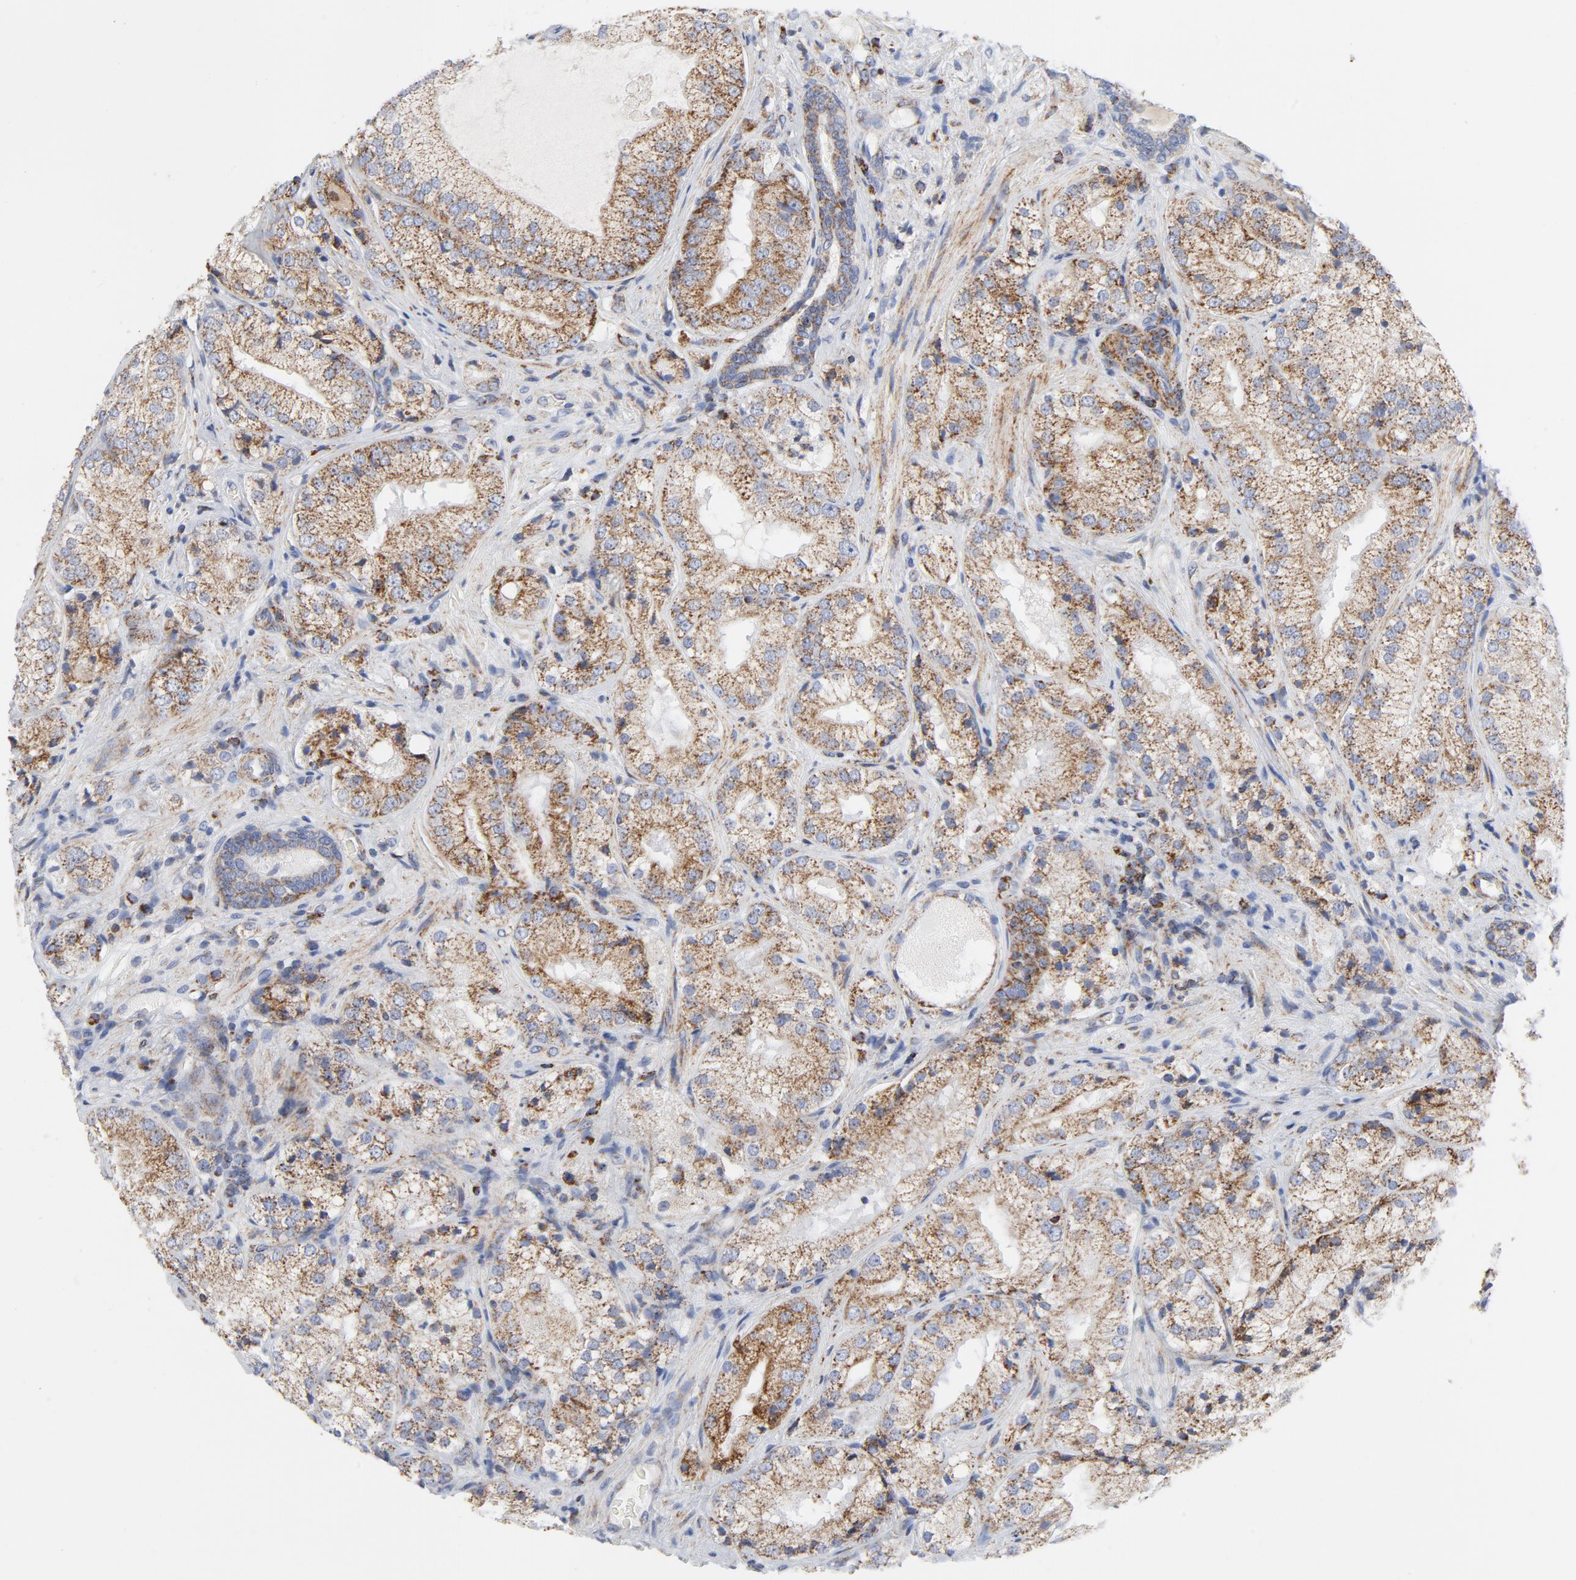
{"staining": {"intensity": "moderate", "quantity": ">75%", "location": "cytoplasmic/membranous"}, "tissue": "prostate cancer", "cell_type": "Tumor cells", "image_type": "cancer", "snomed": [{"axis": "morphology", "description": "Adenocarcinoma, Low grade"}, {"axis": "topography", "description": "Prostate"}], "caption": "Immunohistochemical staining of prostate cancer (low-grade adenocarcinoma) displays medium levels of moderate cytoplasmic/membranous staining in approximately >75% of tumor cells.", "gene": "CYCS", "patient": {"sex": "male", "age": 60}}